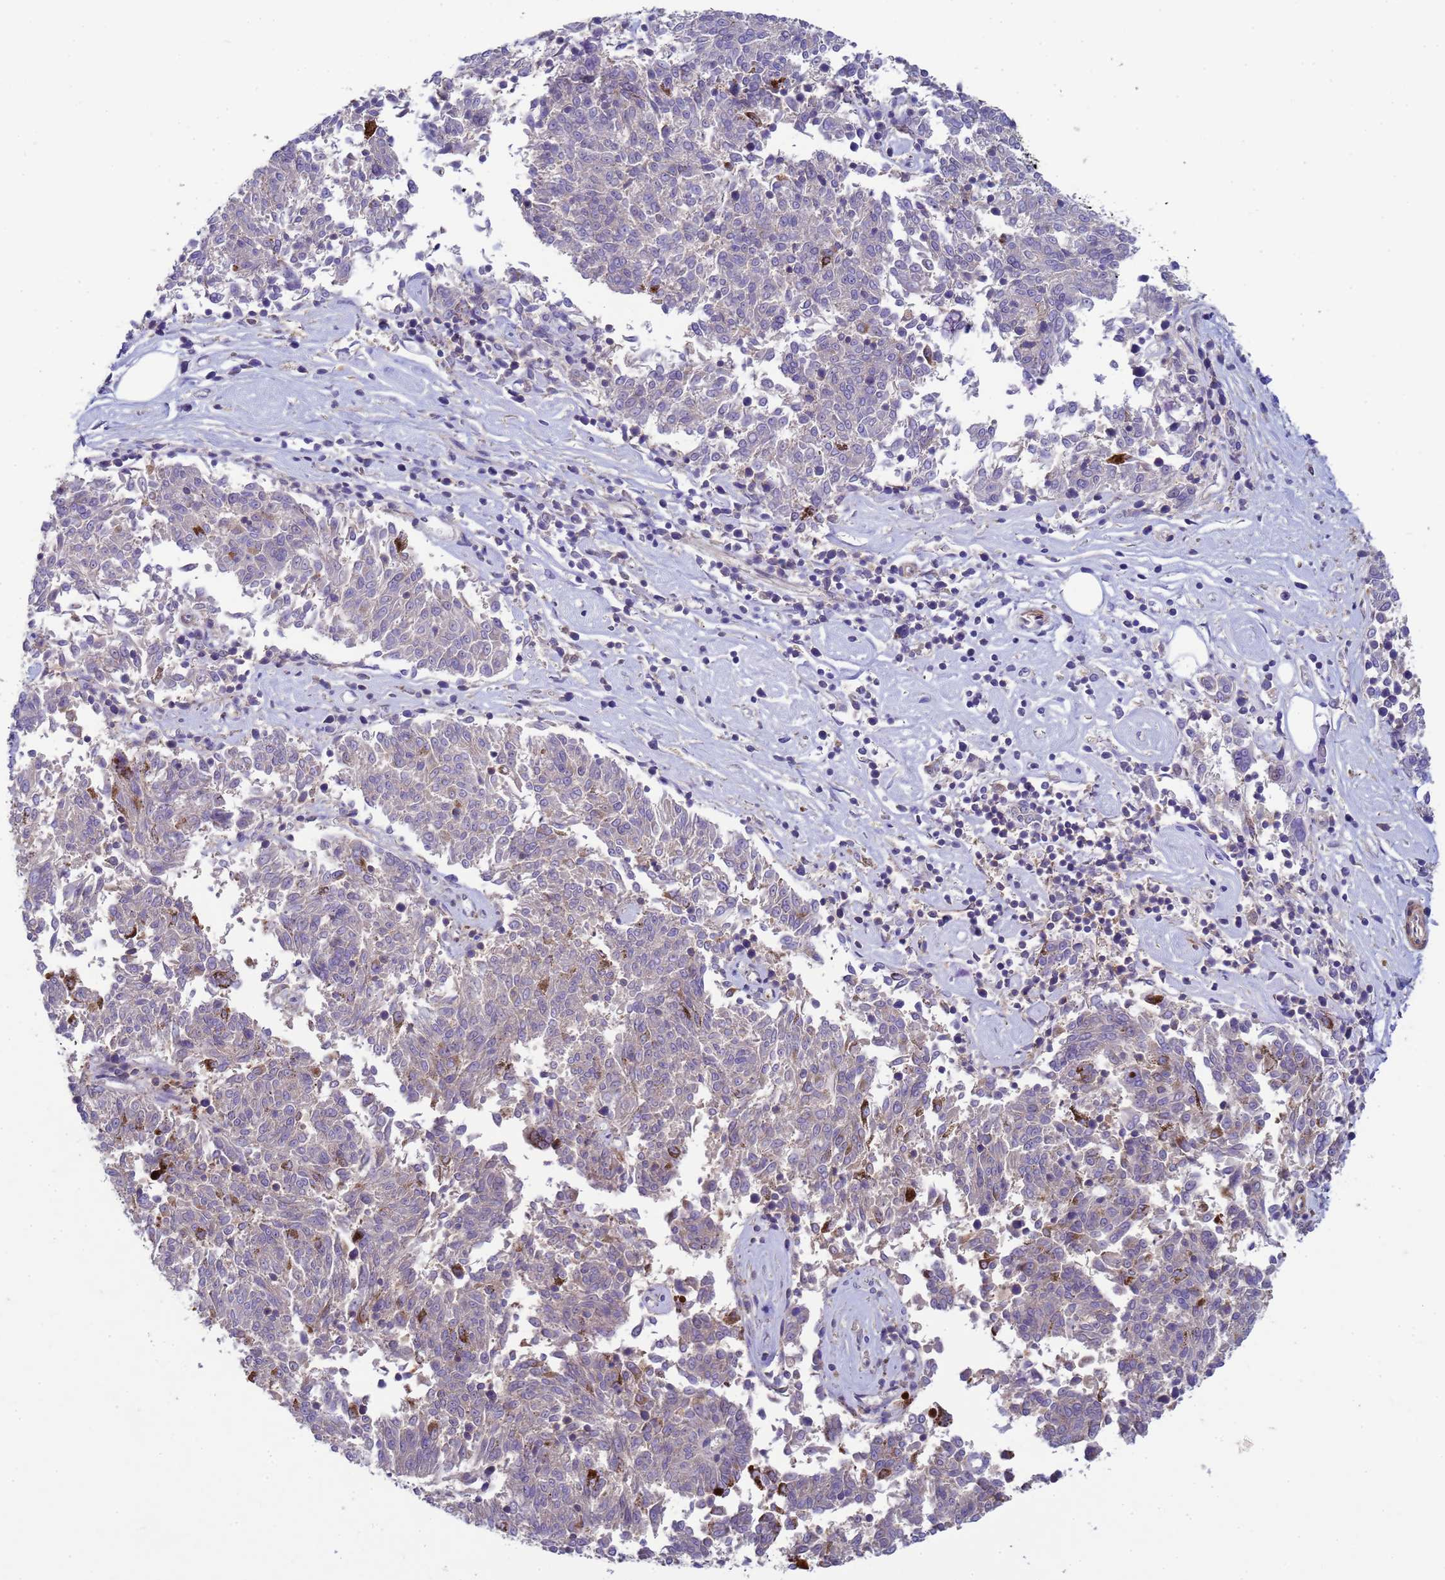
{"staining": {"intensity": "negative", "quantity": "none", "location": "none"}, "tissue": "melanoma", "cell_type": "Tumor cells", "image_type": "cancer", "snomed": [{"axis": "morphology", "description": "Malignant melanoma, NOS"}, {"axis": "topography", "description": "Skin"}], "caption": "Immunohistochemistry (IHC) micrograph of neoplastic tissue: human melanoma stained with DAB (3,3'-diaminobenzidine) shows no significant protein staining in tumor cells.", "gene": "KLHL13", "patient": {"sex": "female", "age": 72}}